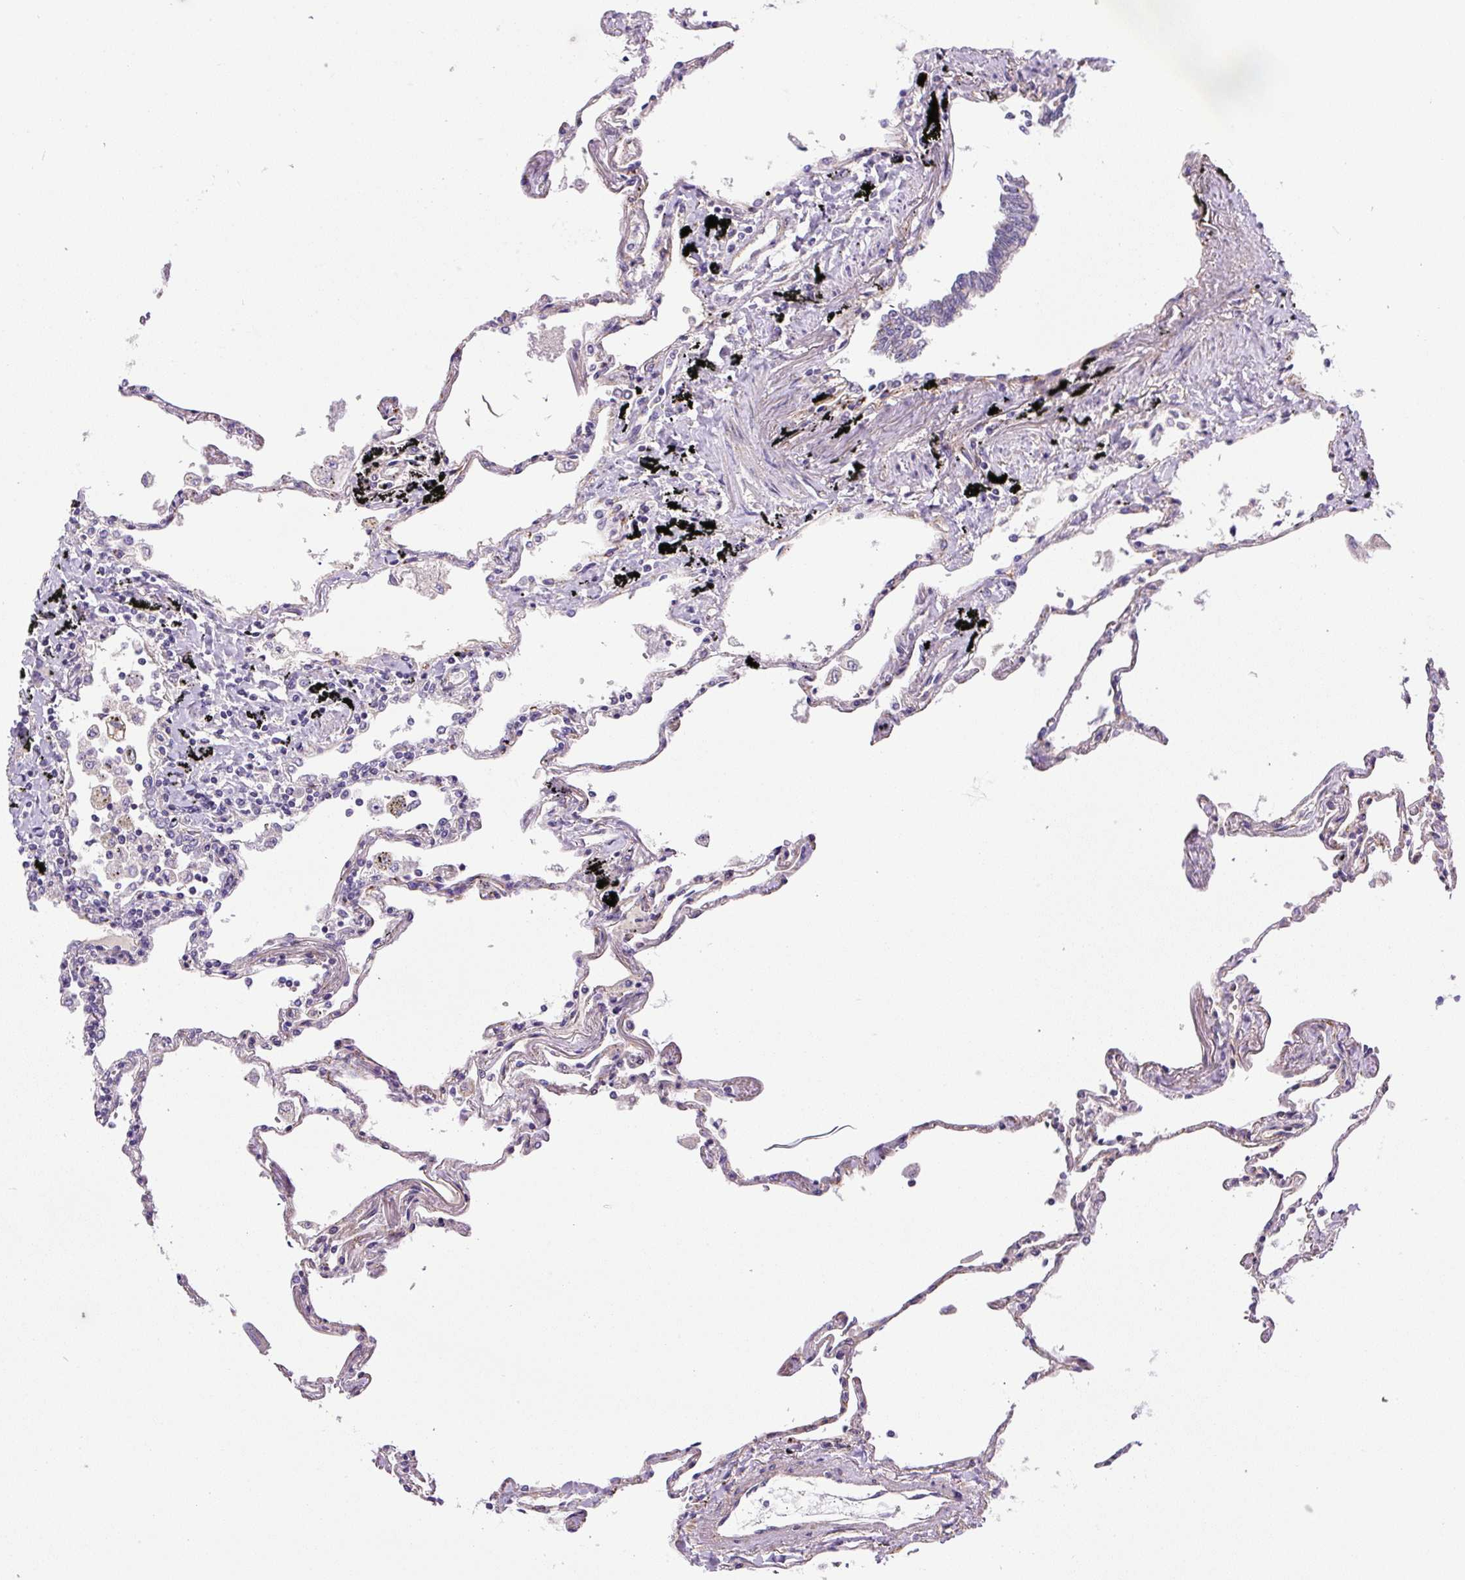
{"staining": {"intensity": "weak", "quantity": "<25%", "location": "cytoplasmic/membranous"}, "tissue": "lung", "cell_type": "Alveolar cells", "image_type": "normal", "snomed": [{"axis": "morphology", "description": "Normal tissue, NOS"}, {"axis": "topography", "description": "Lung"}], "caption": "Micrograph shows no protein expression in alveolar cells of unremarkable lung. (DAB (3,3'-diaminobenzidine) IHC, high magnification).", "gene": "RNF170", "patient": {"sex": "female", "age": 67}}